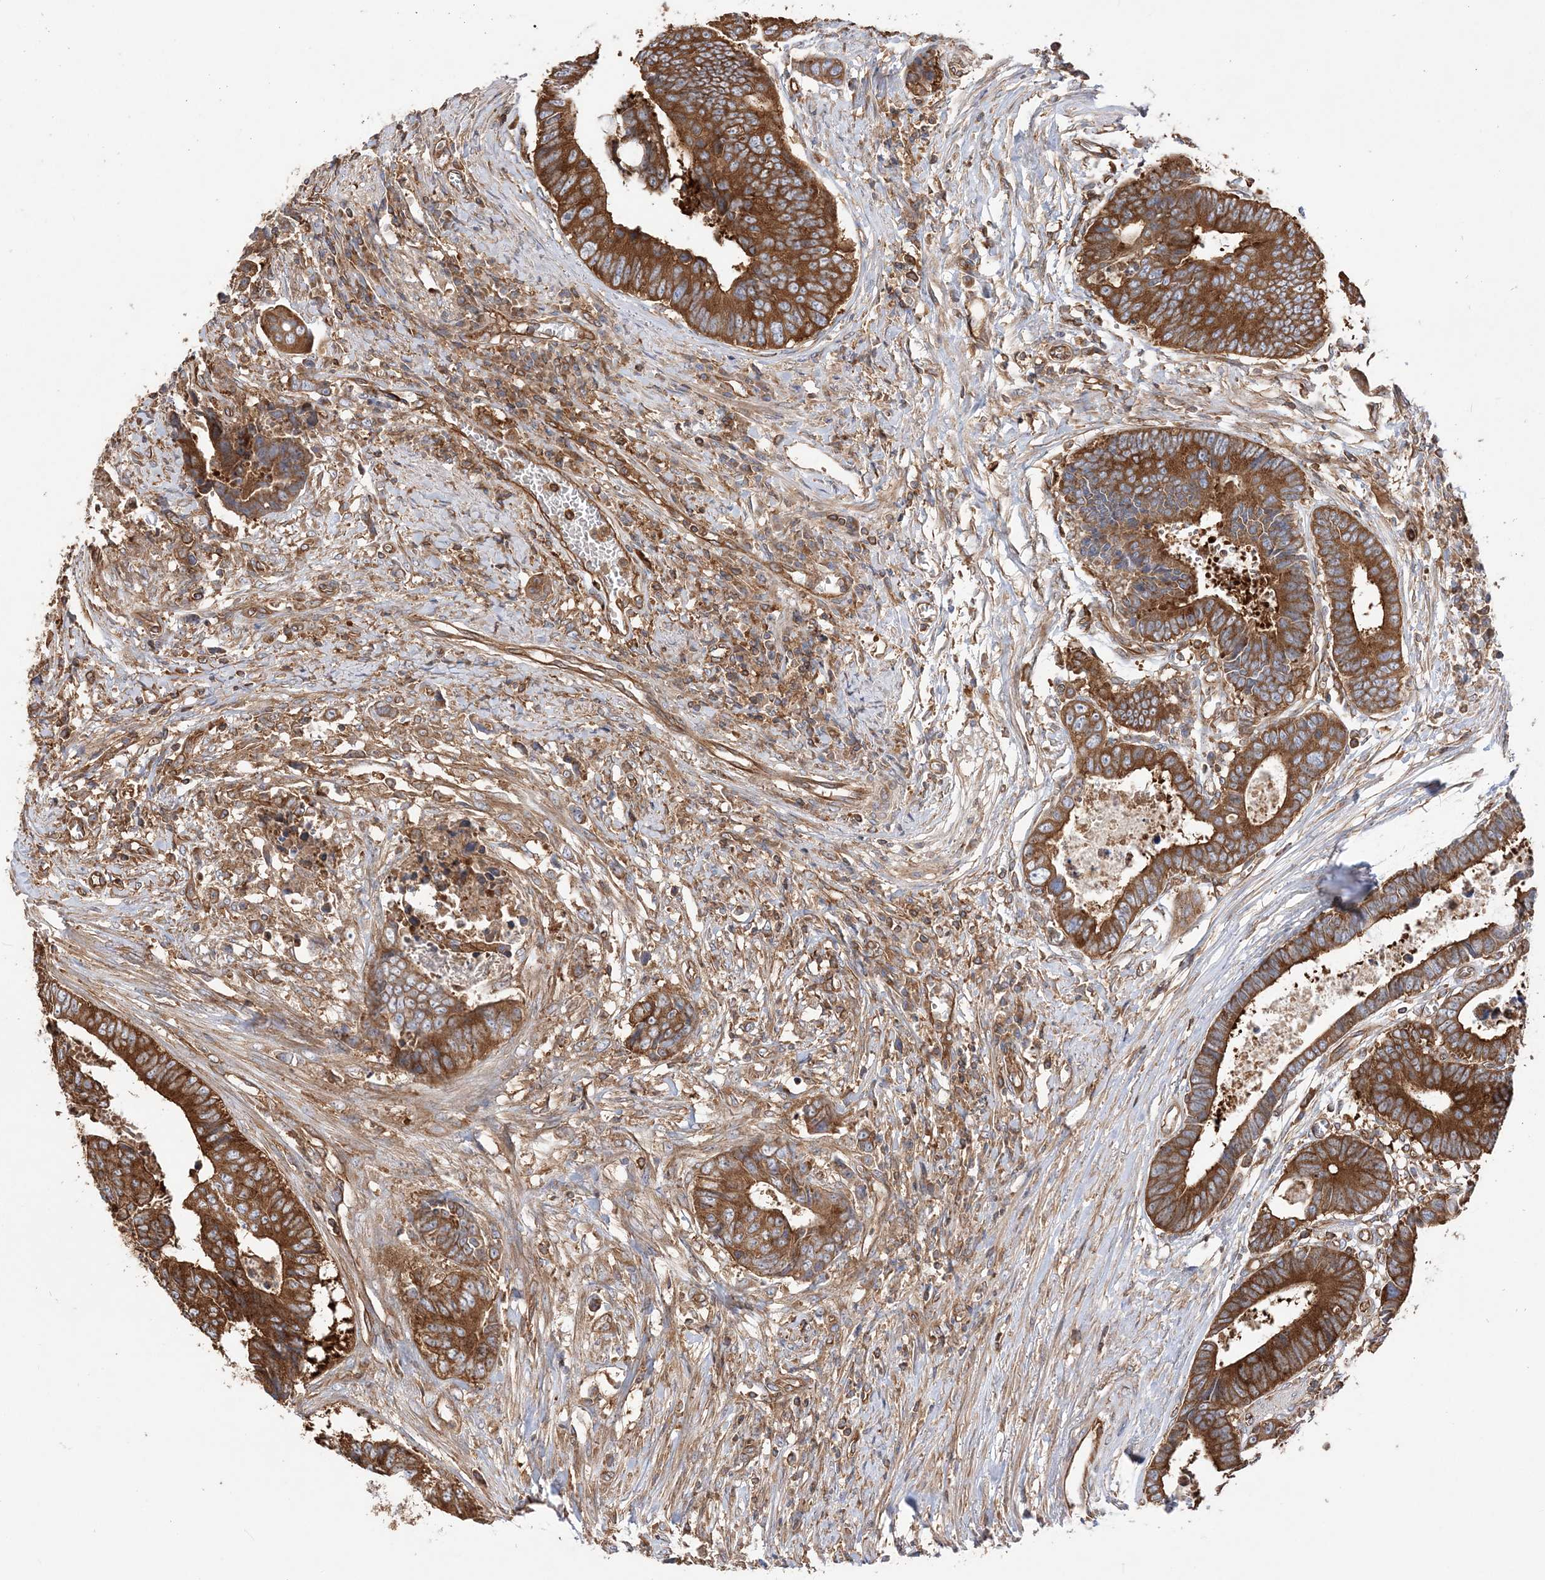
{"staining": {"intensity": "strong", "quantity": ">75%", "location": "cytoplasmic/membranous"}, "tissue": "colorectal cancer", "cell_type": "Tumor cells", "image_type": "cancer", "snomed": [{"axis": "morphology", "description": "Adenocarcinoma, NOS"}, {"axis": "topography", "description": "Rectum"}], "caption": "This photomicrograph displays IHC staining of human adenocarcinoma (colorectal), with high strong cytoplasmic/membranous positivity in about >75% of tumor cells.", "gene": "TBC1D5", "patient": {"sex": "male", "age": 84}}